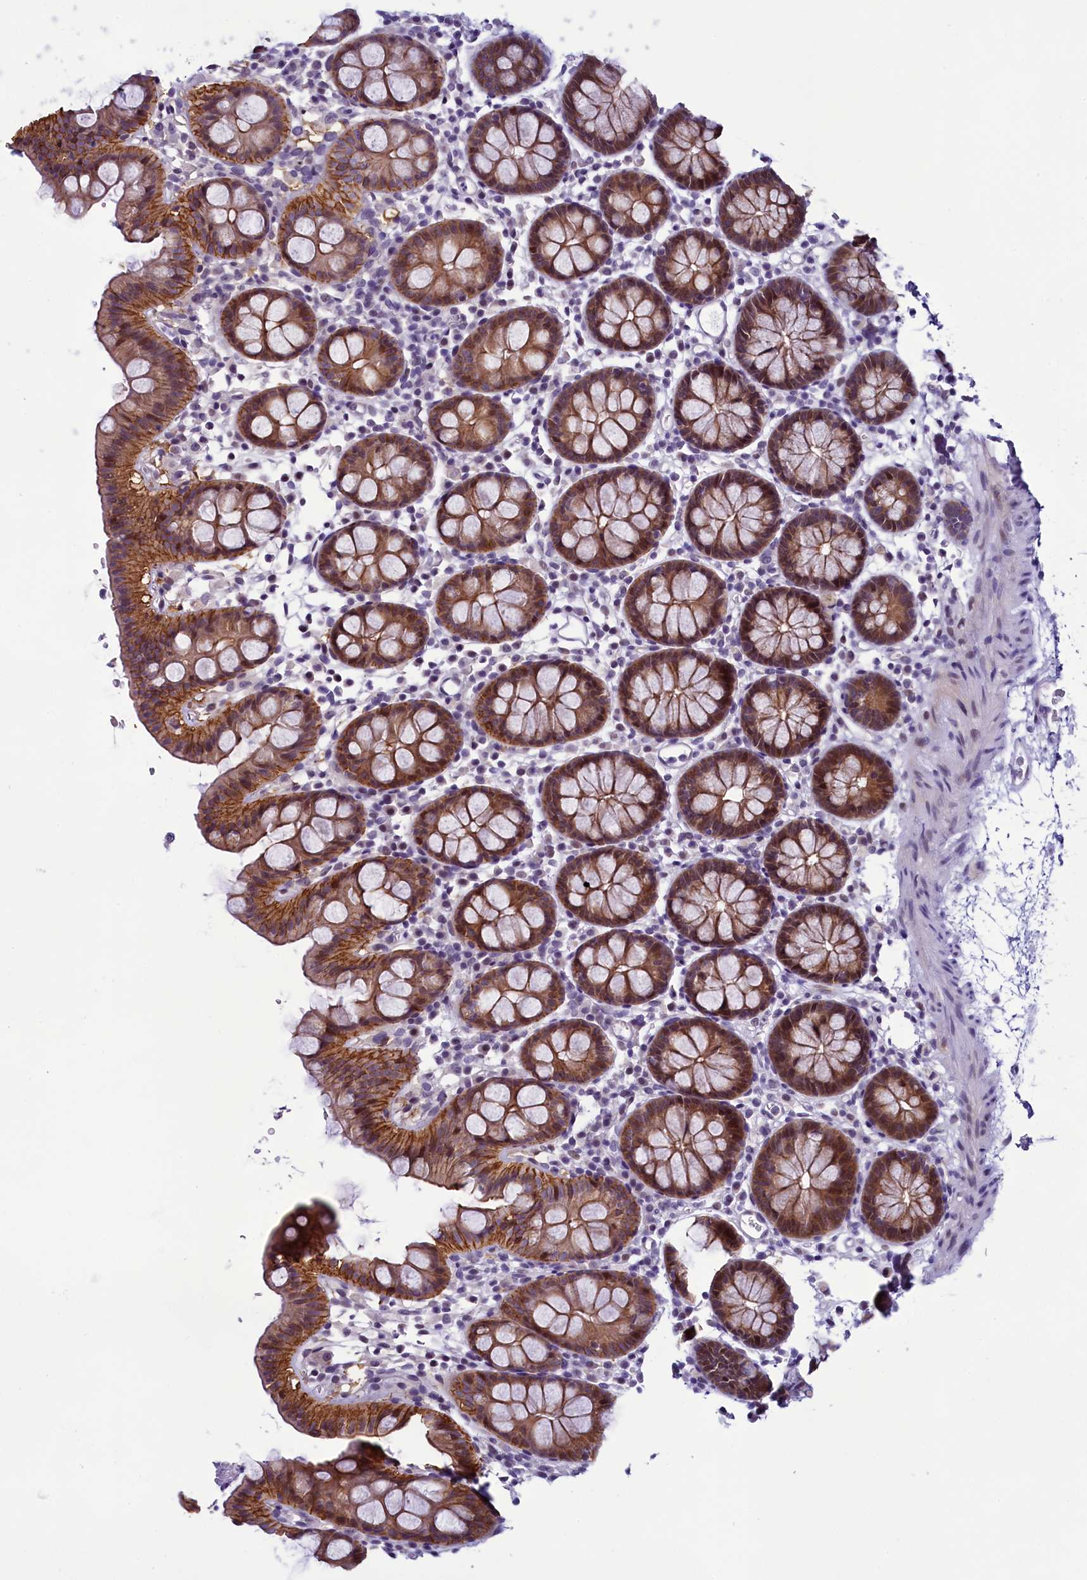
{"staining": {"intensity": "negative", "quantity": "none", "location": "none"}, "tissue": "colon", "cell_type": "Endothelial cells", "image_type": "normal", "snomed": [{"axis": "morphology", "description": "Normal tissue, NOS"}, {"axis": "topography", "description": "Colon"}], "caption": "A high-resolution image shows IHC staining of benign colon, which shows no significant staining in endothelial cells.", "gene": "CCDC106", "patient": {"sex": "male", "age": 75}}